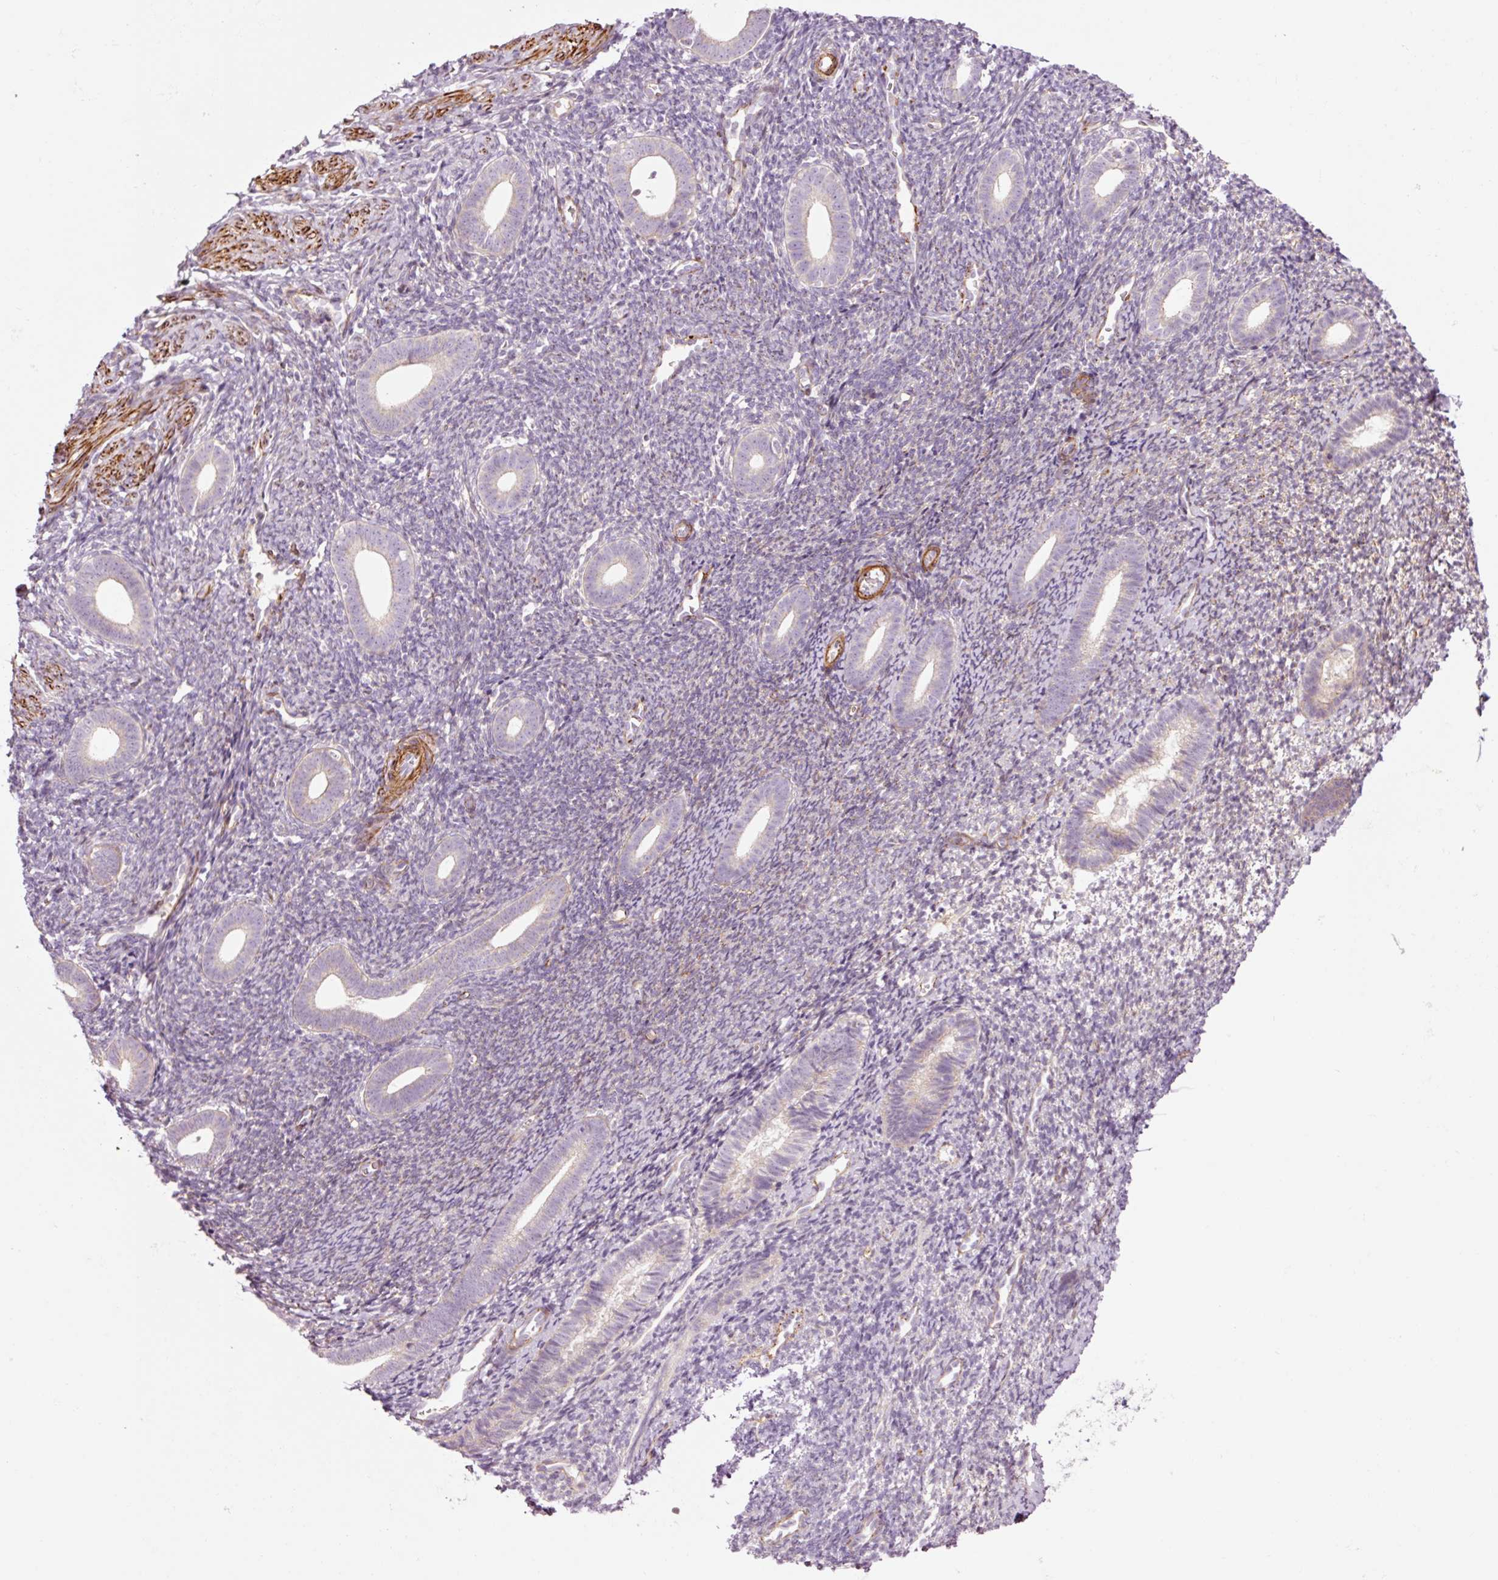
{"staining": {"intensity": "negative", "quantity": "none", "location": "none"}, "tissue": "endometrium", "cell_type": "Cells in endometrial stroma", "image_type": "normal", "snomed": [{"axis": "morphology", "description": "Normal tissue, NOS"}, {"axis": "topography", "description": "Endometrium"}], "caption": "The immunohistochemistry micrograph has no significant staining in cells in endometrial stroma of endometrium. Nuclei are stained in blue.", "gene": "ANKRD20A1", "patient": {"sex": "female", "age": 39}}